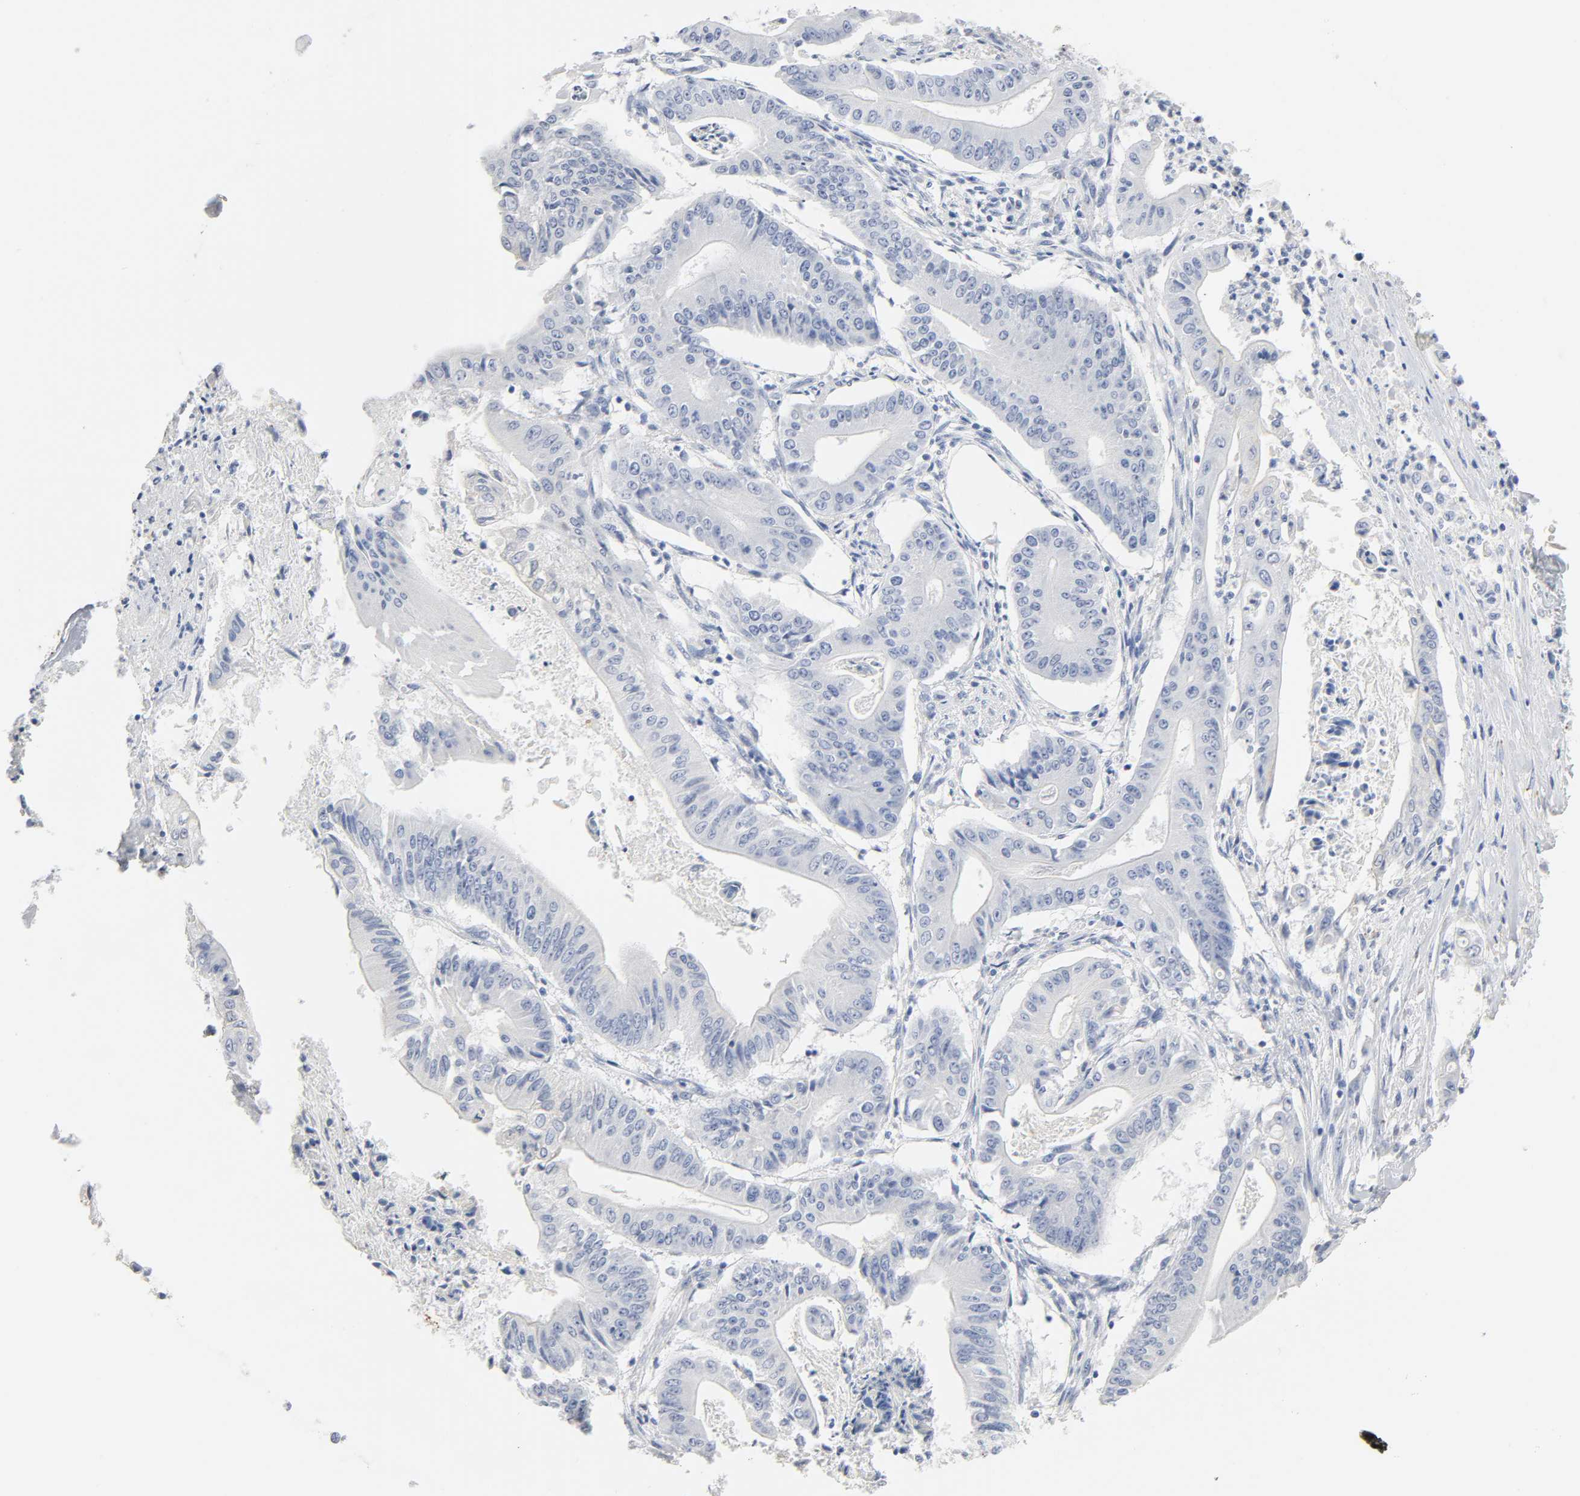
{"staining": {"intensity": "negative", "quantity": "none", "location": "none"}, "tissue": "pancreatic cancer", "cell_type": "Tumor cells", "image_type": "cancer", "snomed": [{"axis": "morphology", "description": "Normal tissue, NOS"}, {"axis": "topography", "description": "Lymph node"}], "caption": "This is a image of immunohistochemistry staining of pancreatic cancer, which shows no staining in tumor cells.", "gene": "ACP3", "patient": {"sex": "male", "age": 62}}